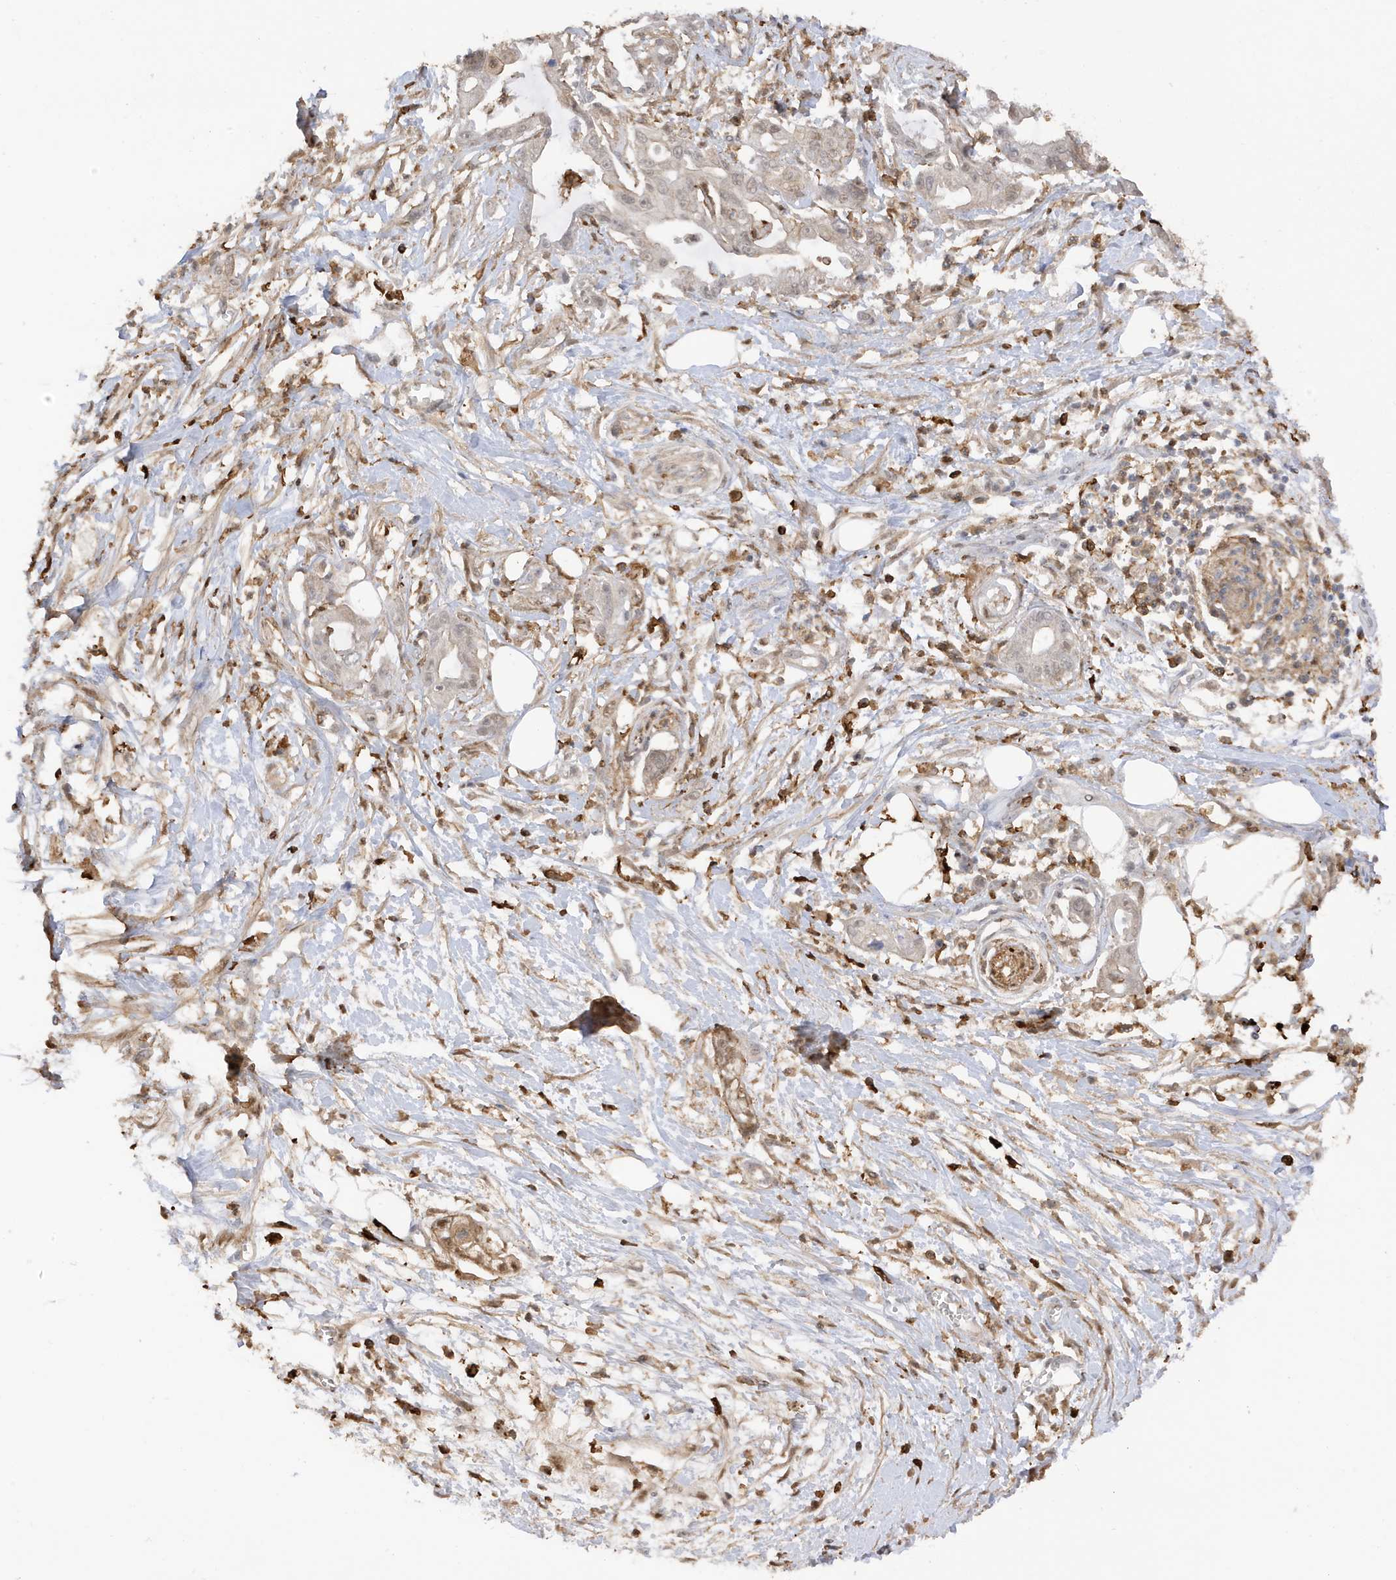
{"staining": {"intensity": "moderate", "quantity": "<25%", "location": "nuclear"}, "tissue": "pancreatic cancer", "cell_type": "Tumor cells", "image_type": "cancer", "snomed": [{"axis": "morphology", "description": "Adenocarcinoma, NOS"}, {"axis": "topography", "description": "Pancreas"}], "caption": "Immunohistochemical staining of human pancreatic cancer (adenocarcinoma) demonstrates low levels of moderate nuclear staining in about <25% of tumor cells. (brown staining indicates protein expression, while blue staining denotes nuclei).", "gene": "PHACTR2", "patient": {"sex": "male", "age": 68}}